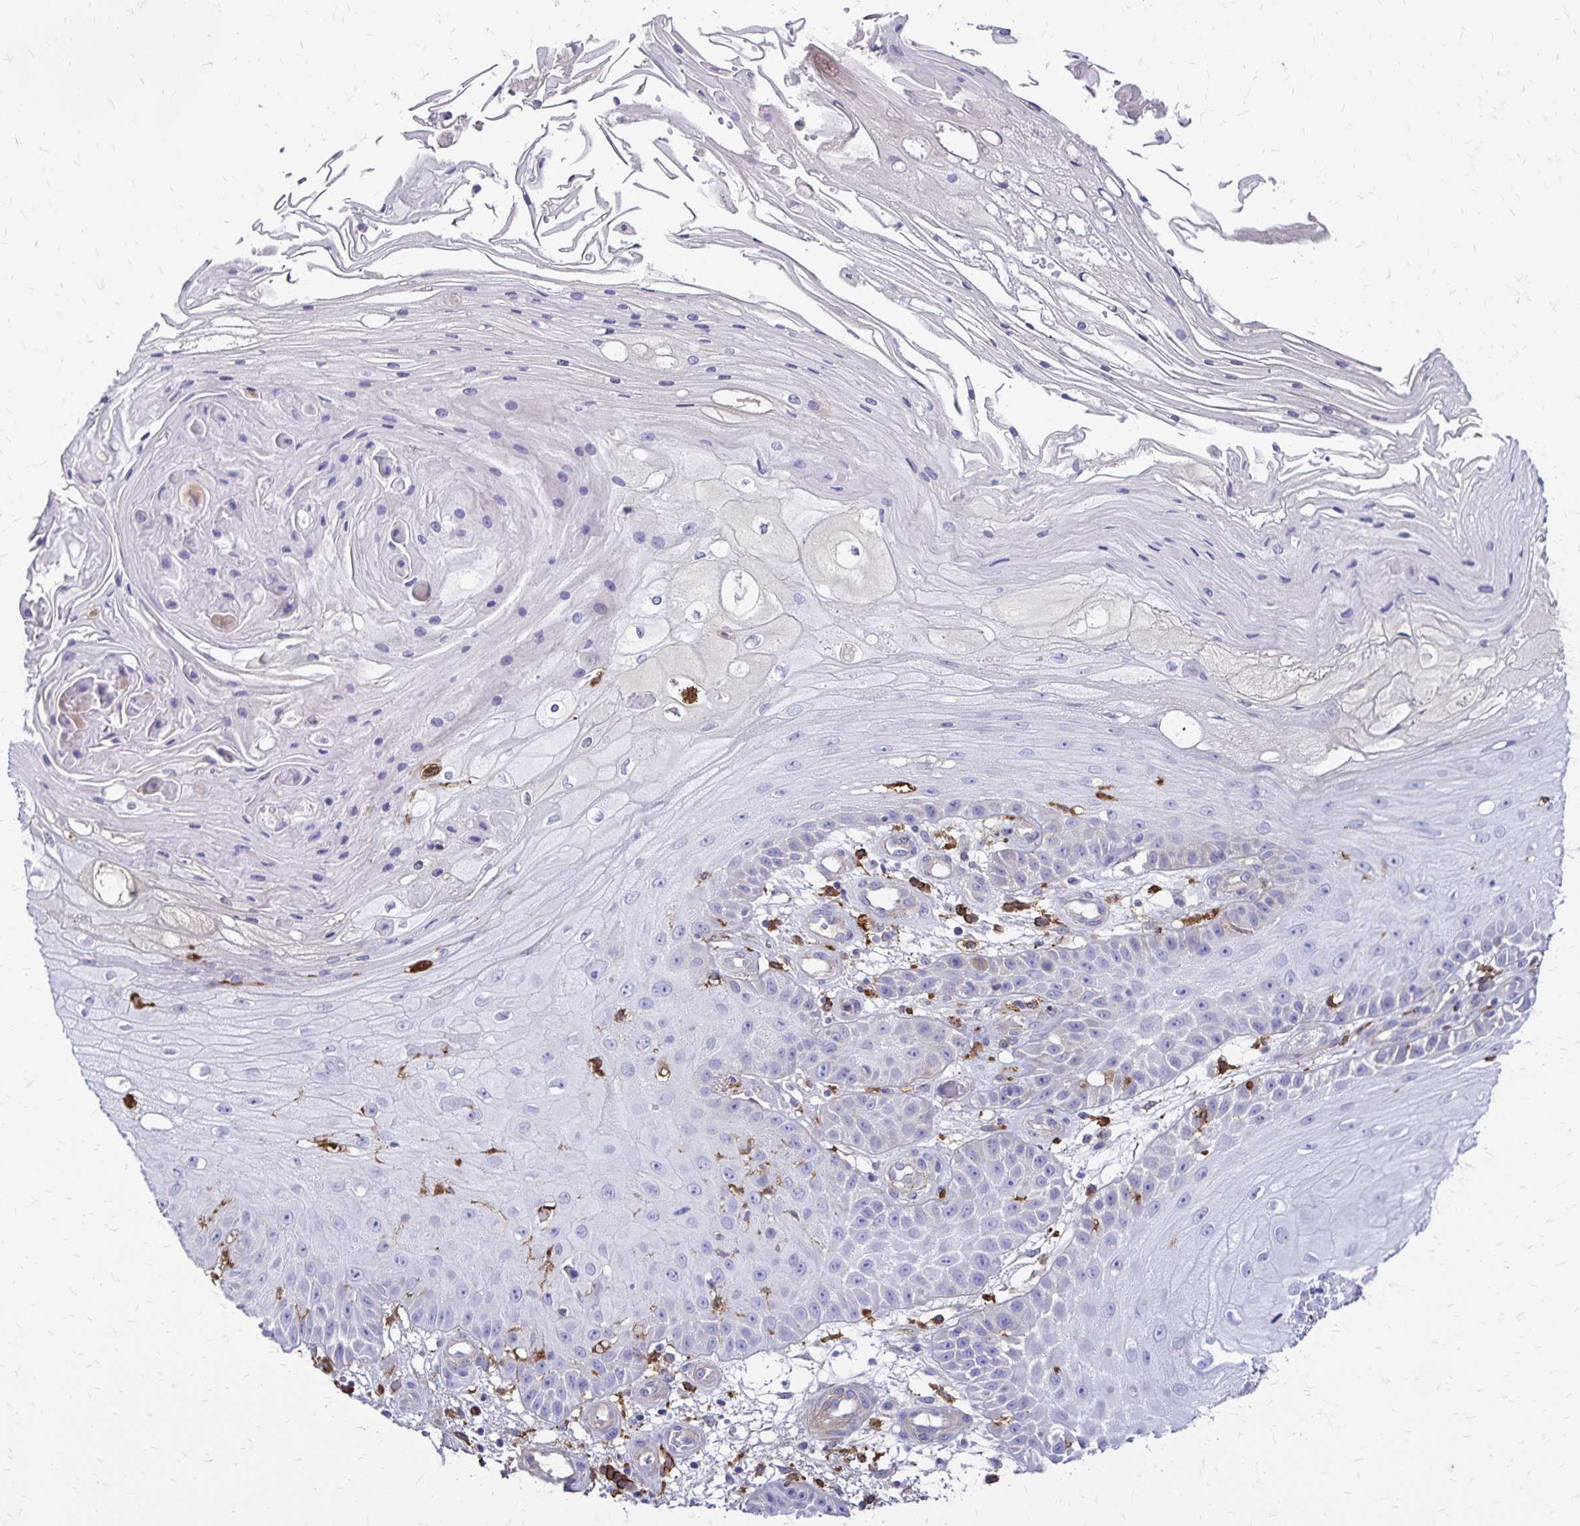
{"staining": {"intensity": "negative", "quantity": "none", "location": "none"}, "tissue": "skin cancer", "cell_type": "Tumor cells", "image_type": "cancer", "snomed": [{"axis": "morphology", "description": "Squamous cell carcinoma, NOS"}, {"axis": "topography", "description": "Skin"}], "caption": "IHC histopathology image of skin cancer (squamous cell carcinoma) stained for a protein (brown), which displays no positivity in tumor cells. (DAB immunohistochemistry visualized using brightfield microscopy, high magnification).", "gene": "TNS3", "patient": {"sex": "male", "age": 70}}